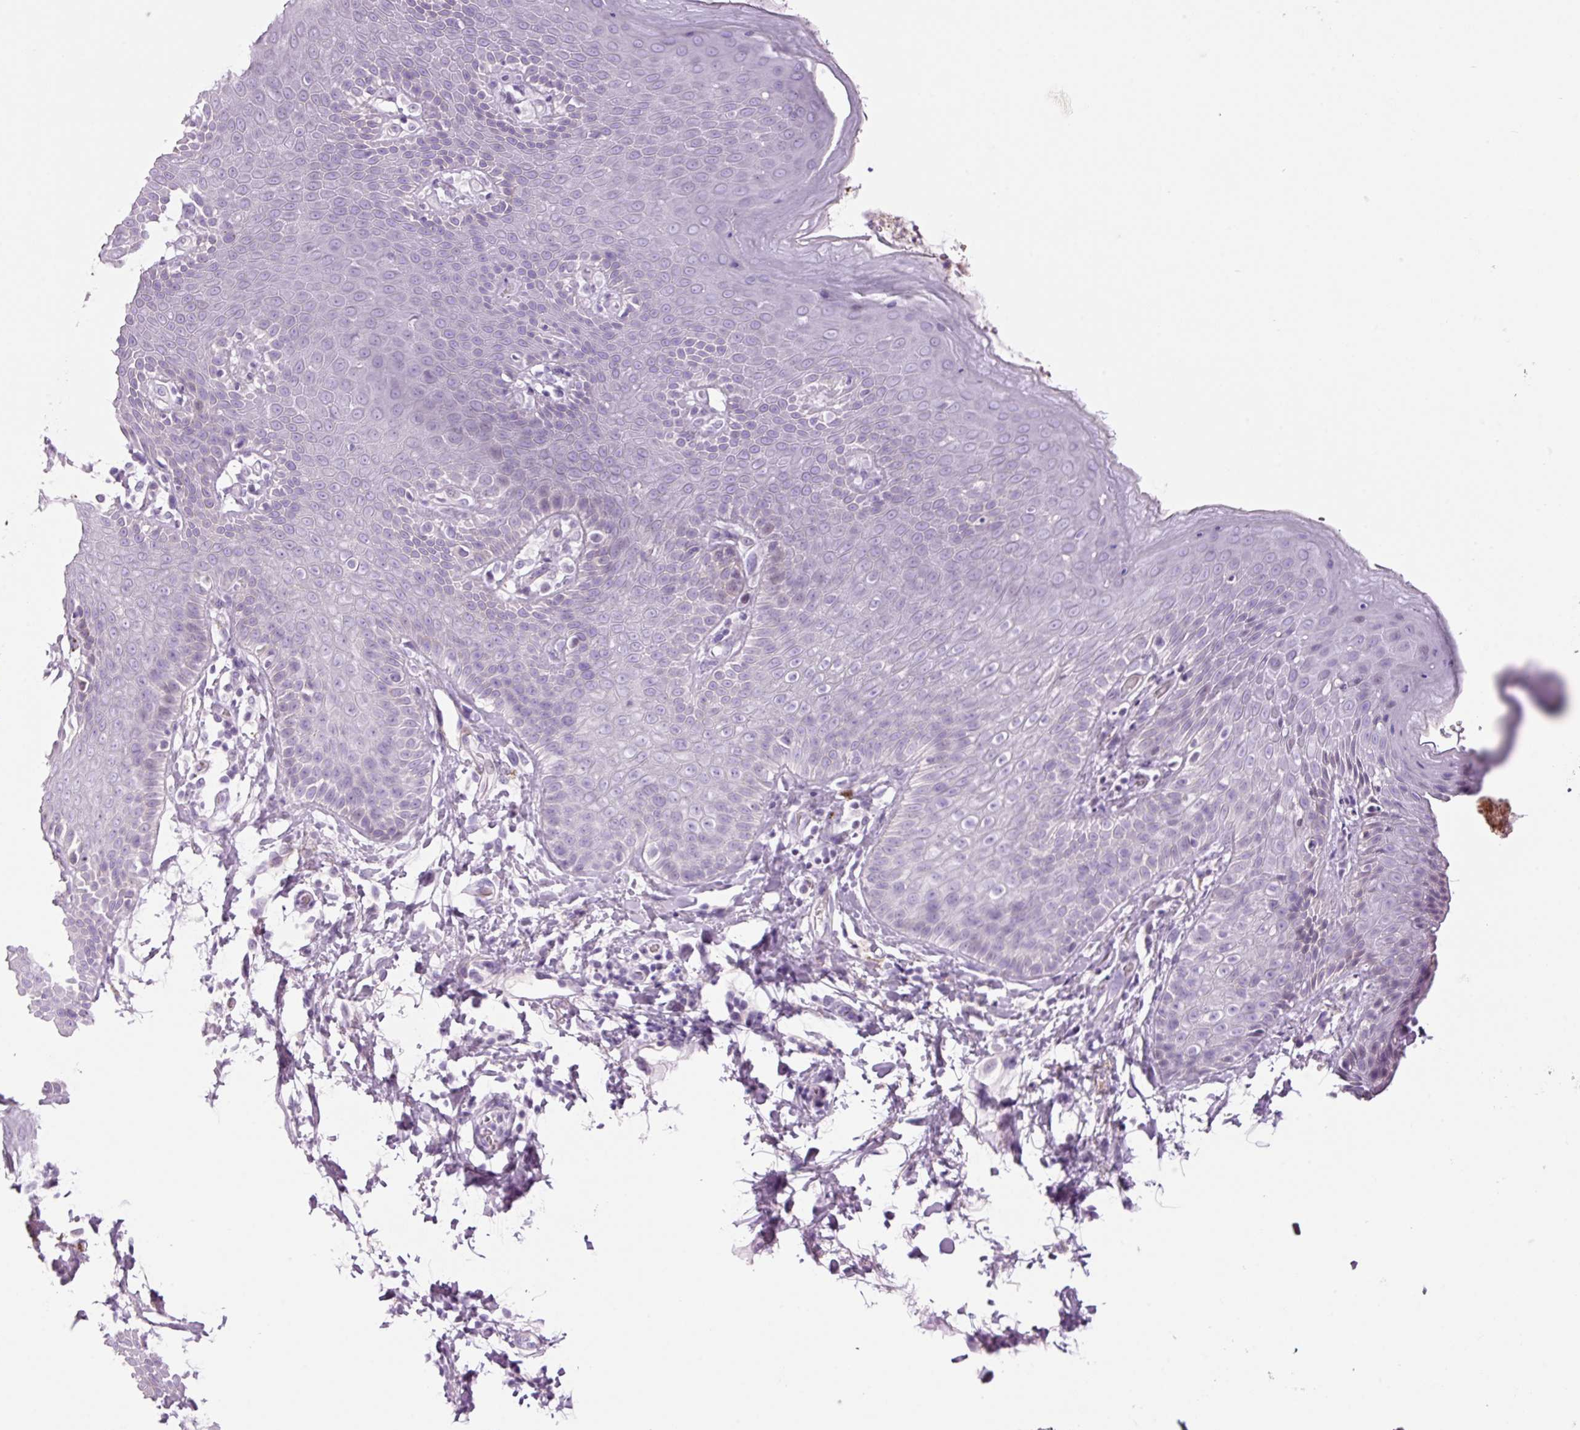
{"staining": {"intensity": "moderate", "quantity": "<25%", "location": "cytoplasmic/membranous"}, "tissue": "skin", "cell_type": "Epidermal cells", "image_type": "normal", "snomed": [{"axis": "morphology", "description": "Normal tissue, NOS"}, {"axis": "topography", "description": "Peripheral nerve tissue"}], "caption": "Human skin stained with a brown dye shows moderate cytoplasmic/membranous positive staining in approximately <25% of epidermal cells.", "gene": "KLF1", "patient": {"sex": "male", "age": 51}}